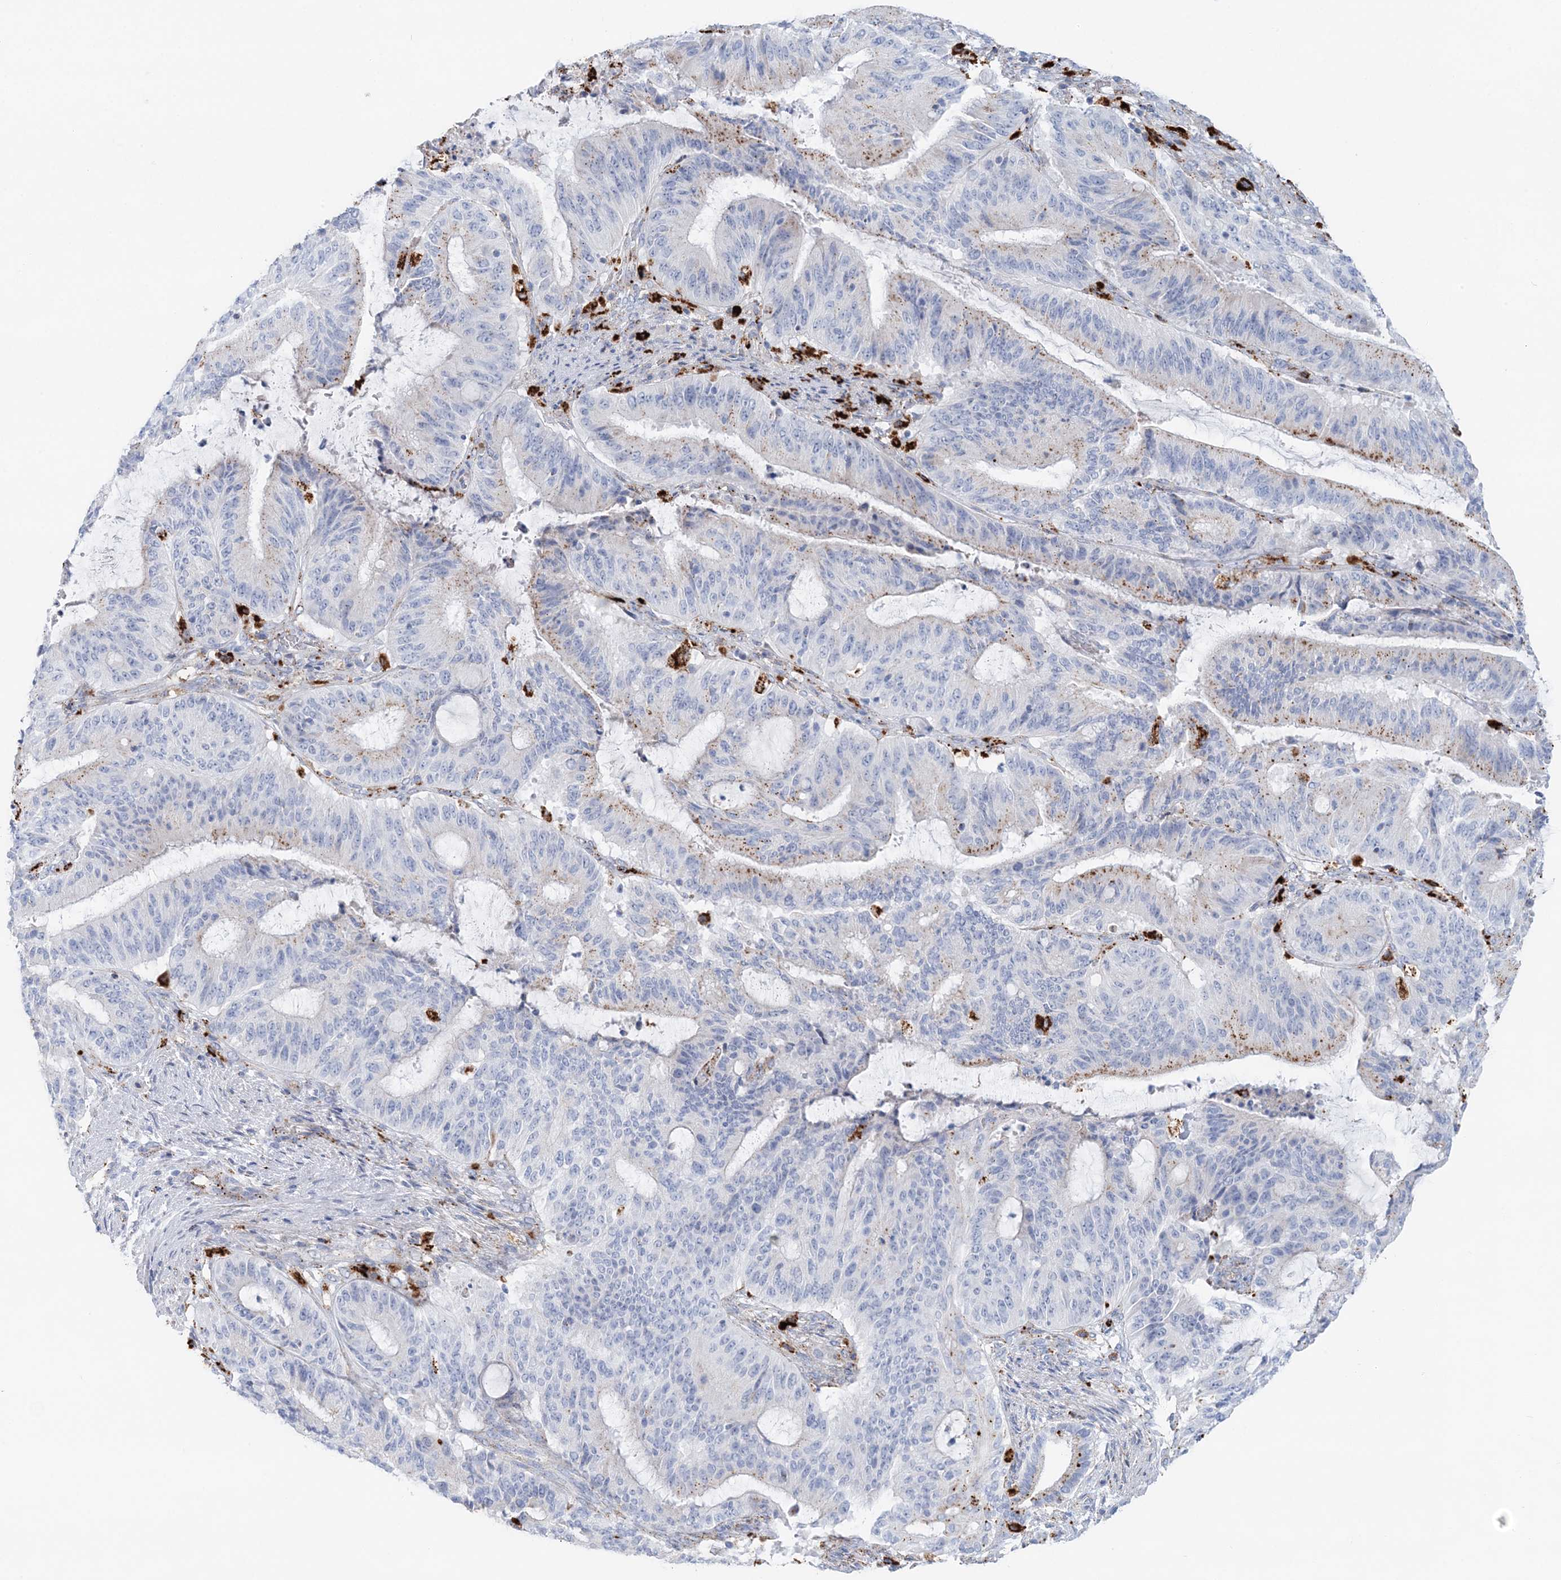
{"staining": {"intensity": "moderate", "quantity": "<25%", "location": "cytoplasmic/membranous"}, "tissue": "liver cancer", "cell_type": "Tumor cells", "image_type": "cancer", "snomed": [{"axis": "morphology", "description": "Normal tissue, NOS"}, {"axis": "morphology", "description": "Cholangiocarcinoma"}, {"axis": "topography", "description": "Liver"}, {"axis": "topography", "description": "Peripheral nerve tissue"}], "caption": "Moderate cytoplasmic/membranous staining is appreciated in about <25% of tumor cells in liver cancer.", "gene": "TPP1", "patient": {"sex": "female", "age": 73}}